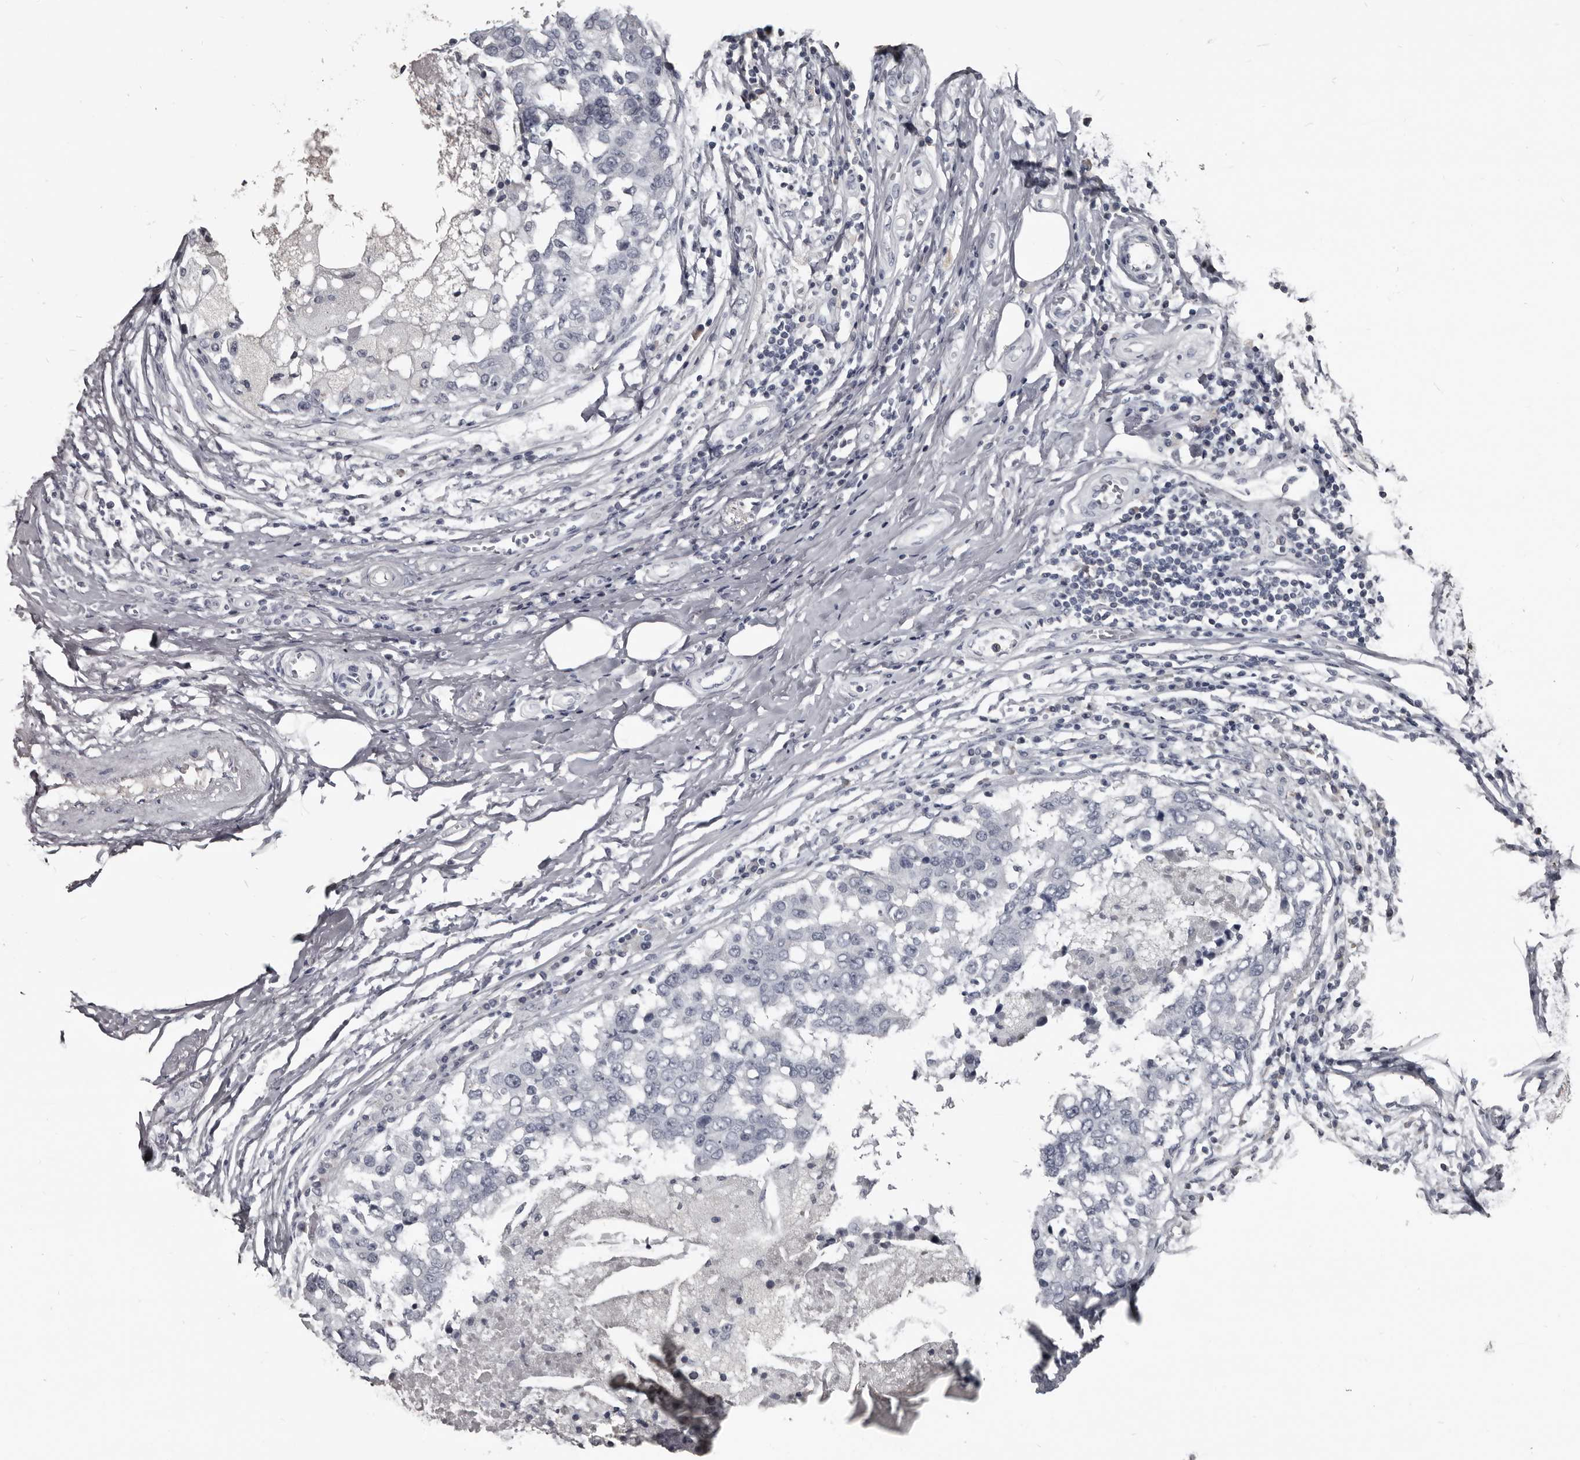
{"staining": {"intensity": "negative", "quantity": "none", "location": "none"}, "tissue": "breast cancer", "cell_type": "Tumor cells", "image_type": "cancer", "snomed": [{"axis": "morphology", "description": "Duct carcinoma"}, {"axis": "topography", "description": "Breast"}], "caption": "There is no significant expression in tumor cells of breast invasive ductal carcinoma. Nuclei are stained in blue.", "gene": "GREB1", "patient": {"sex": "female", "age": 27}}